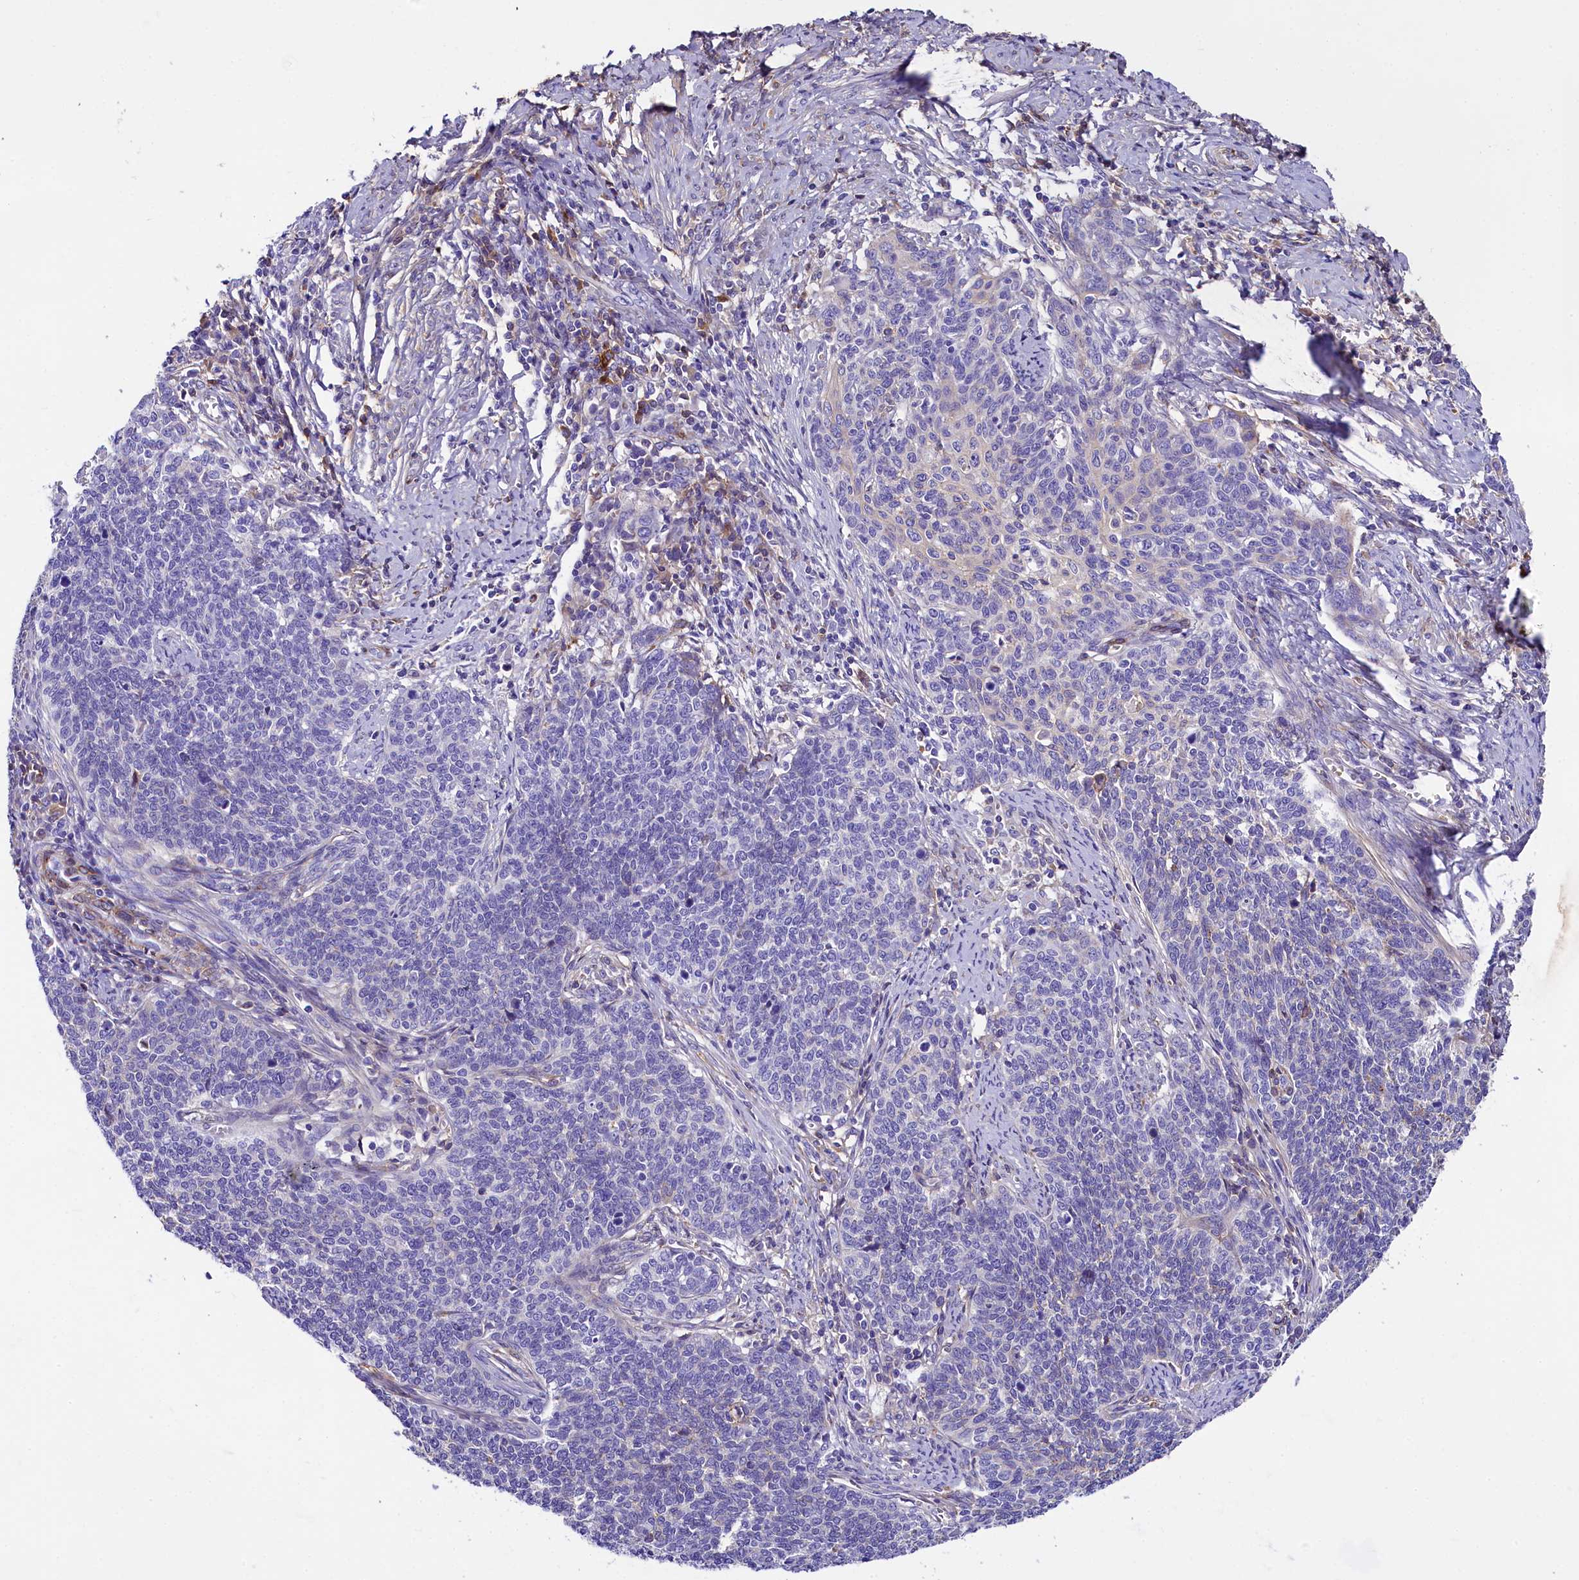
{"staining": {"intensity": "weak", "quantity": "<25%", "location": "cytoplasmic/membranous"}, "tissue": "cervical cancer", "cell_type": "Tumor cells", "image_type": "cancer", "snomed": [{"axis": "morphology", "description": "Squamous cell carcinoma, NOS"}, {"axis": "topography", "description": "Cervix"}], "caption": "The immunohistochemistry image has no significant positivity in tumor cells of squamous cell carcinoma (cervical) tissue.", "gene": "SOD3", "patient": {"sex": "female", "age": 39}}